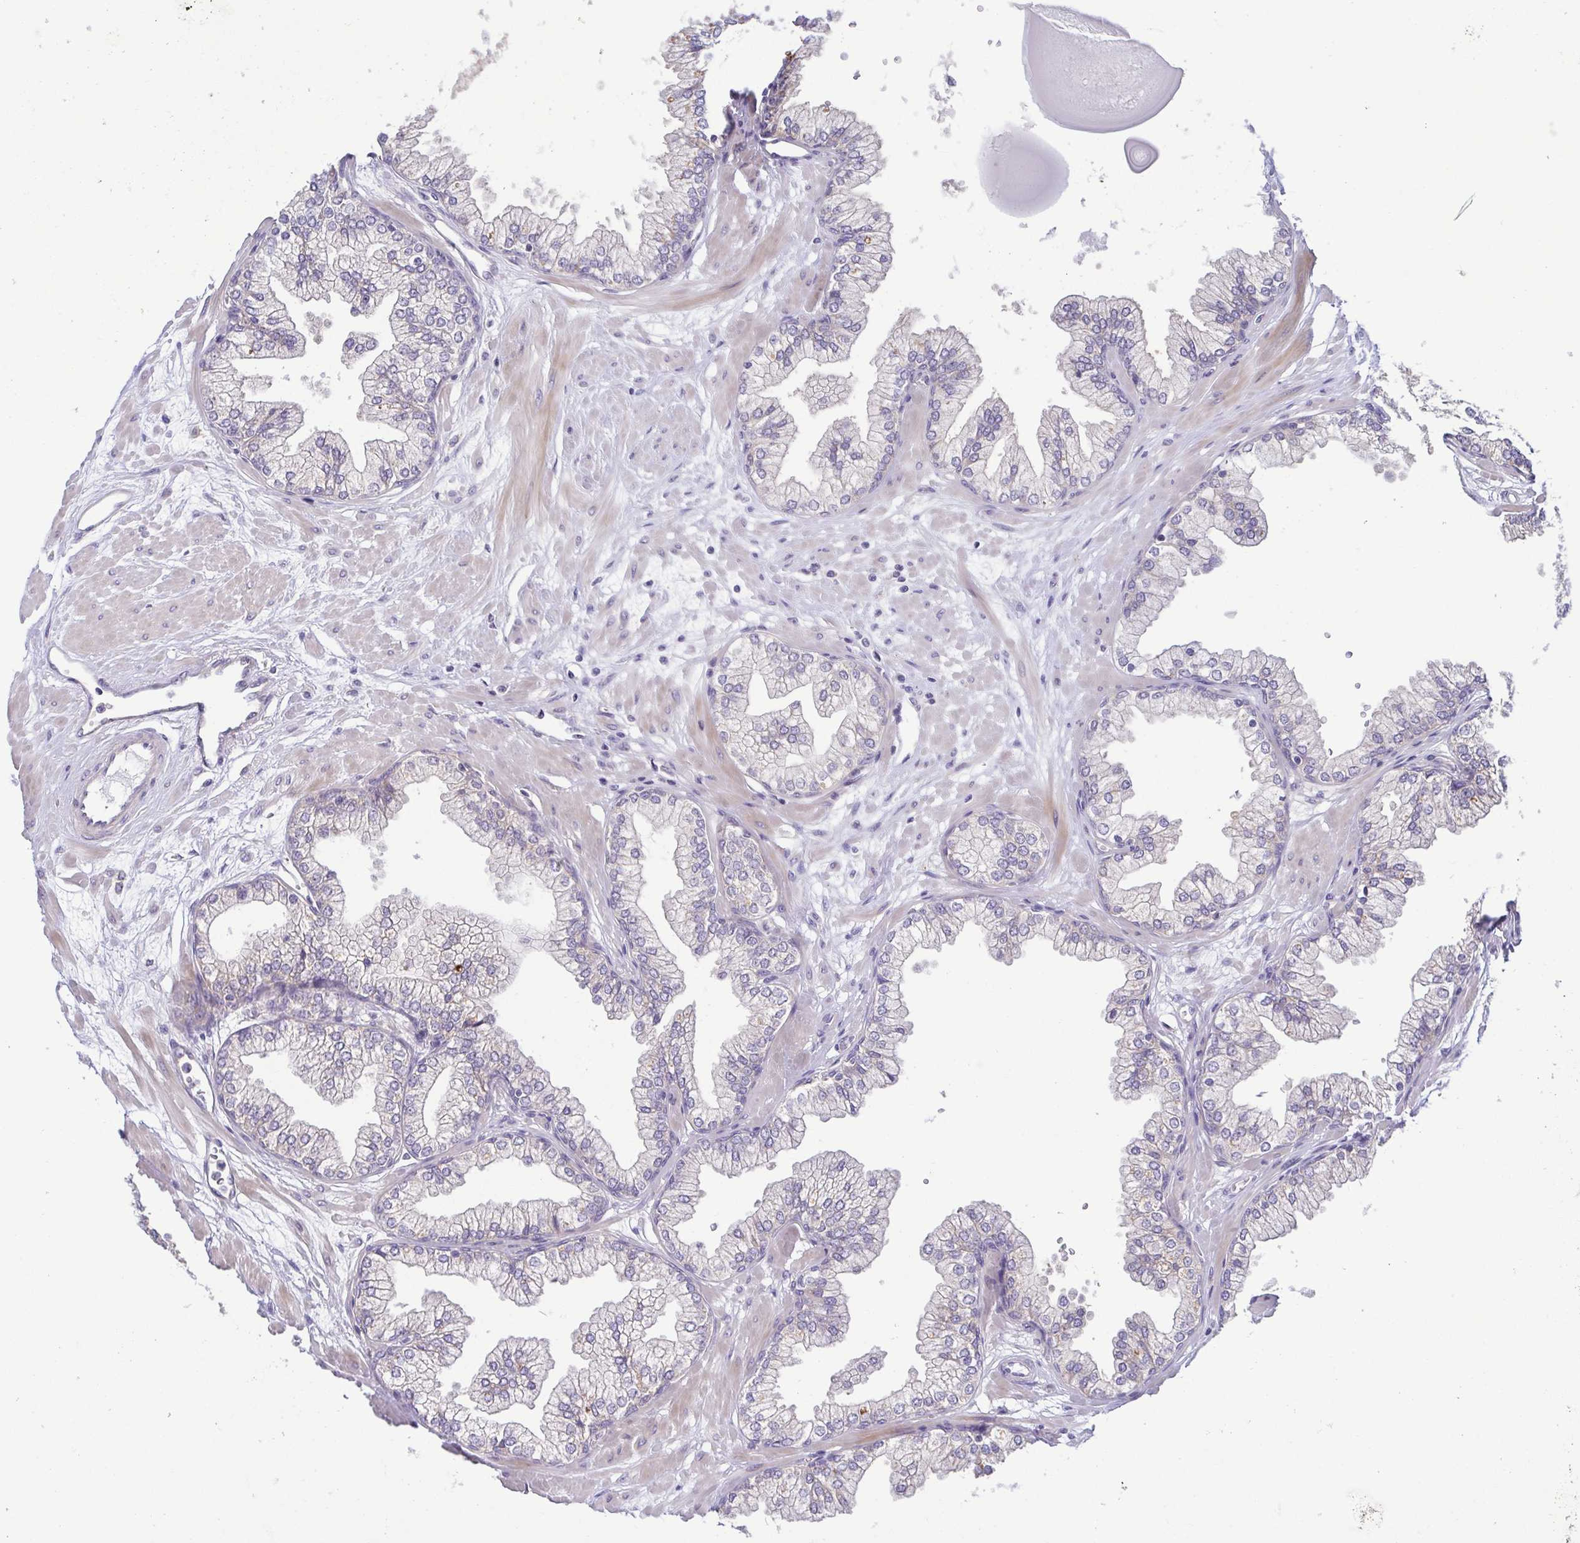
{"staining": {"intensity": "weak", "quantity": "<25%", "location": "cytoplasmic/membranous"}, "tissue": "prostate", "cell_type": "Glandular cells", "image_type": "normal", "snomed": [{"axis": "morphology", "description": "Normal tissue, NOS"}, {"axis": "topography", "description": "Prostate"}, {"axis": "topography", "description": "Peripheral nerve tissue"}], "caption": "Immunohistochemistry (IHC) micrograph of normal prostate: human prostate stained with DAB demonstrates no significant protein expression in glandular cells.", "gene": "LMF2", "patient": {"sex": "male", "age": 61}}